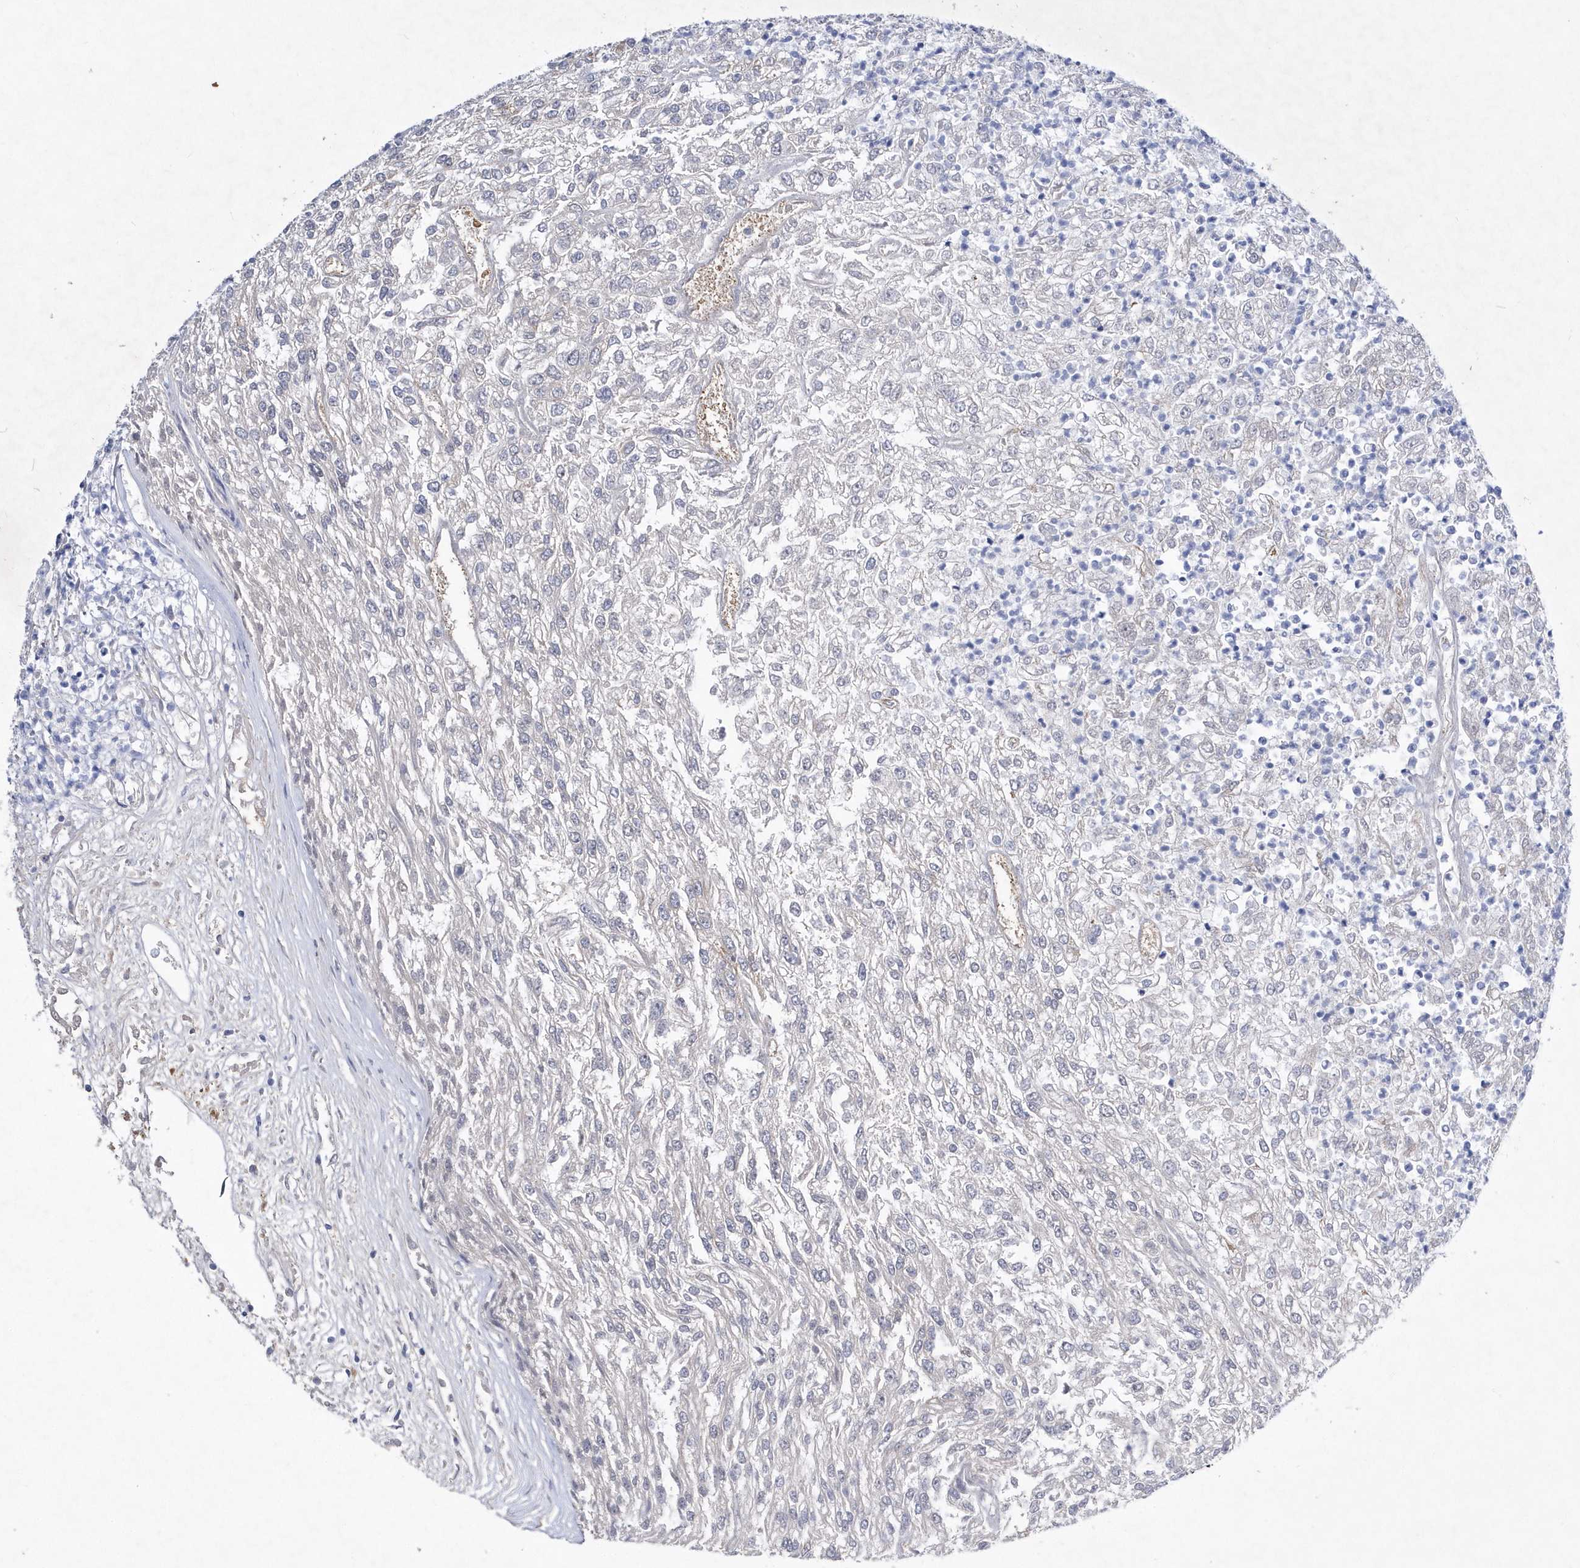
{"staining": {"intensity": "negative", "quantity": "none", "location": "none"}, "tissue": "renal cancer", "cell_type": "Tumor cells", "image_type": "cancer", "snomed": [{"axis": "morphology", "description": "Adenocarcinoma, NOS"}, {"axis": "topography", "description": "Kidney"}], "caption": "Immunohistochemistry of human renal adenocarcinoma demonstrates no positivity in tumor cells. (DAB (3,3'-diaminobenzidine) immunohistochemistry visualized using brightfield microscopy, high magnification).", "gene": "ZNF875", "patient": {"sex": "female", "age": 54}}